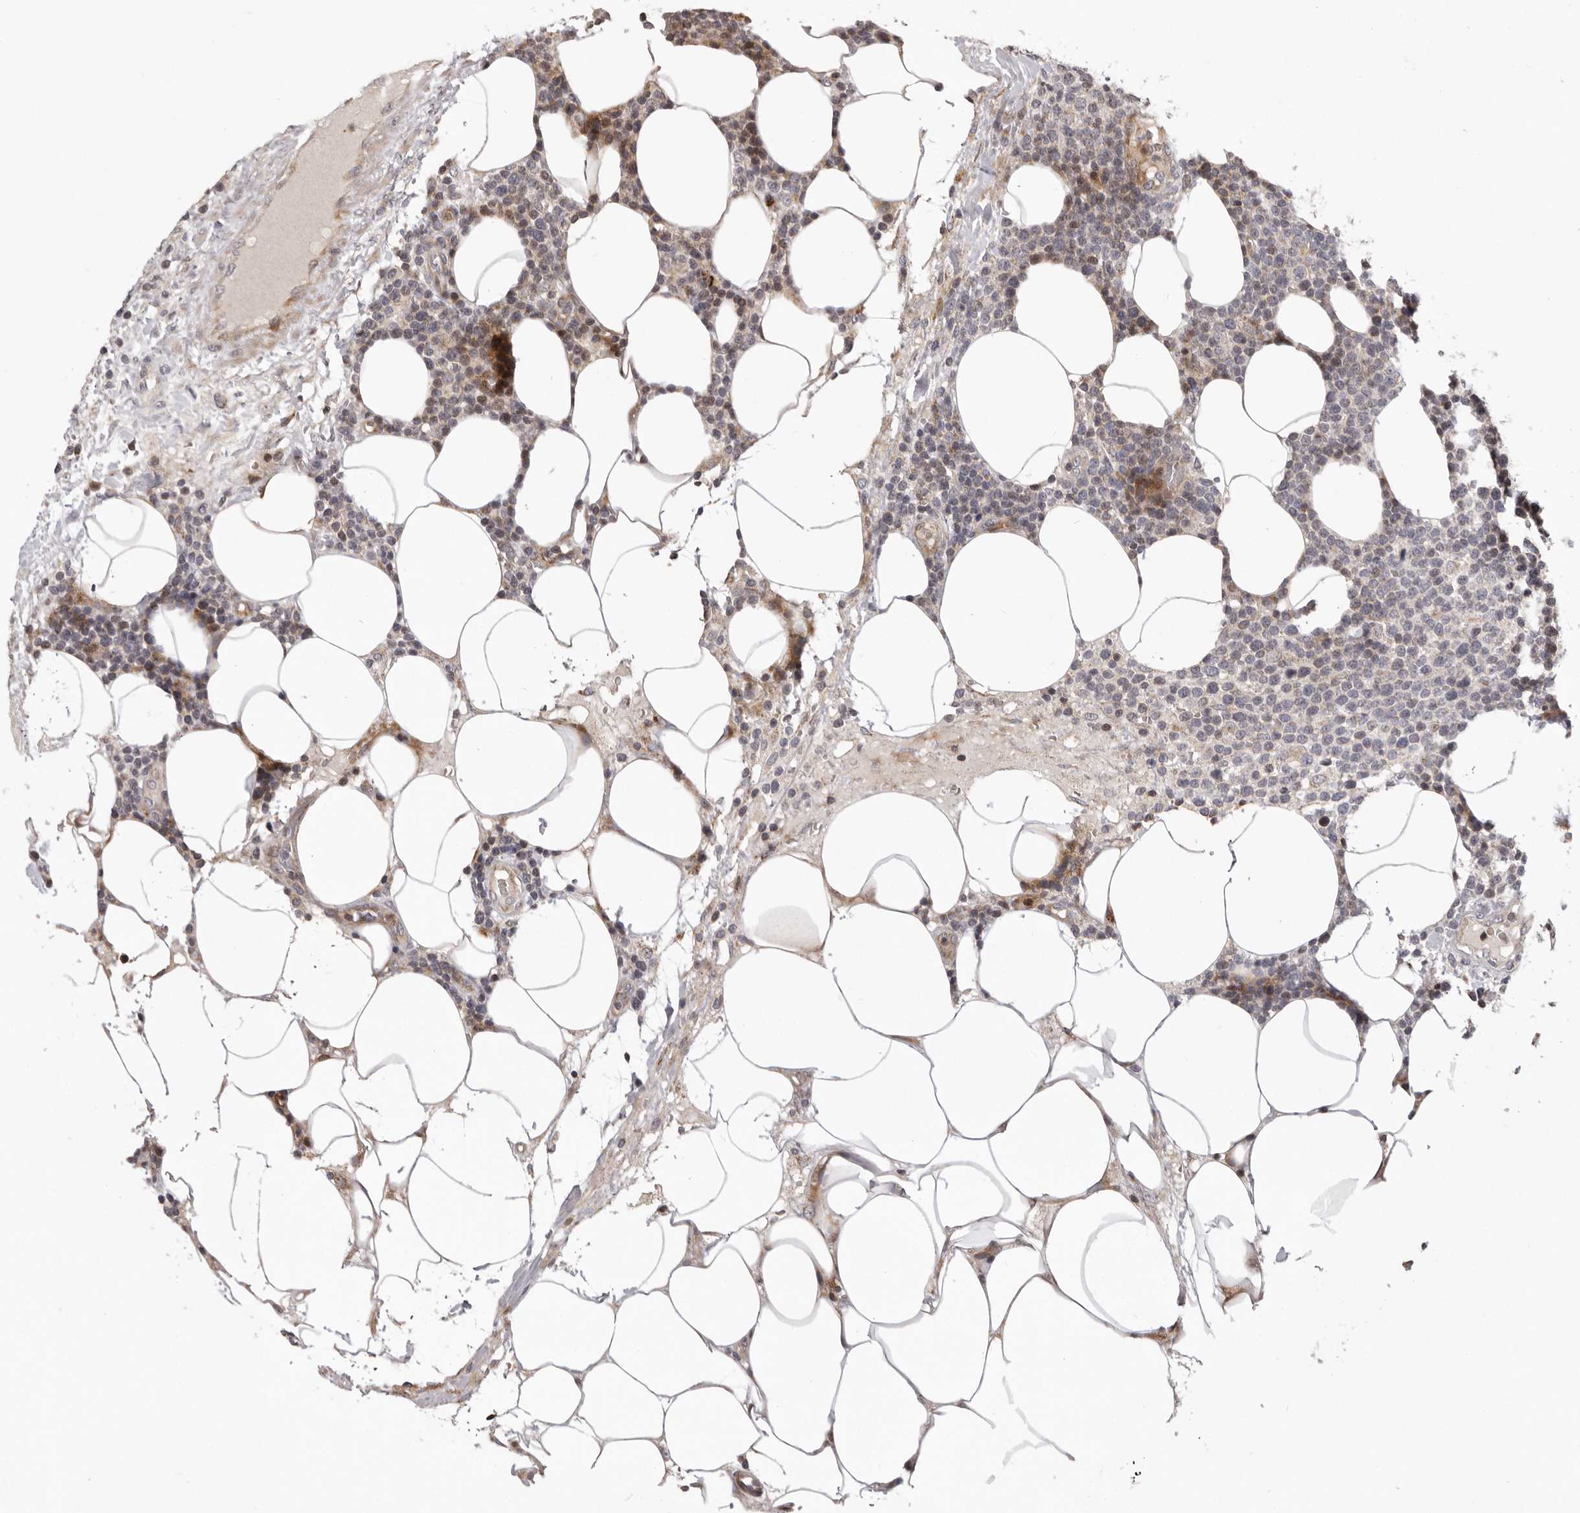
{"staining": {"intensity": "moderate", "quantity": "25%-75%", "location": "cytoplasmic/membranous,nuclear"}, "tissue": "lymphoma", "cell_type": "Tumor cells", "image_type": "cancer", "snomed": [{"axis": "morphology", "description": "Malignant lymphoma, non-Hodgkin's type, High grade"}, {"axis": "topography", "description": "Lymph node"}], "caption": "Moderate cytoplasmic/membranous and nuclear protein staining is seen in approximately 25%-75% of tumor cells in lymphoma.", "gene": "AZIN1", "patient": {"sex": "male", "age": 61}}